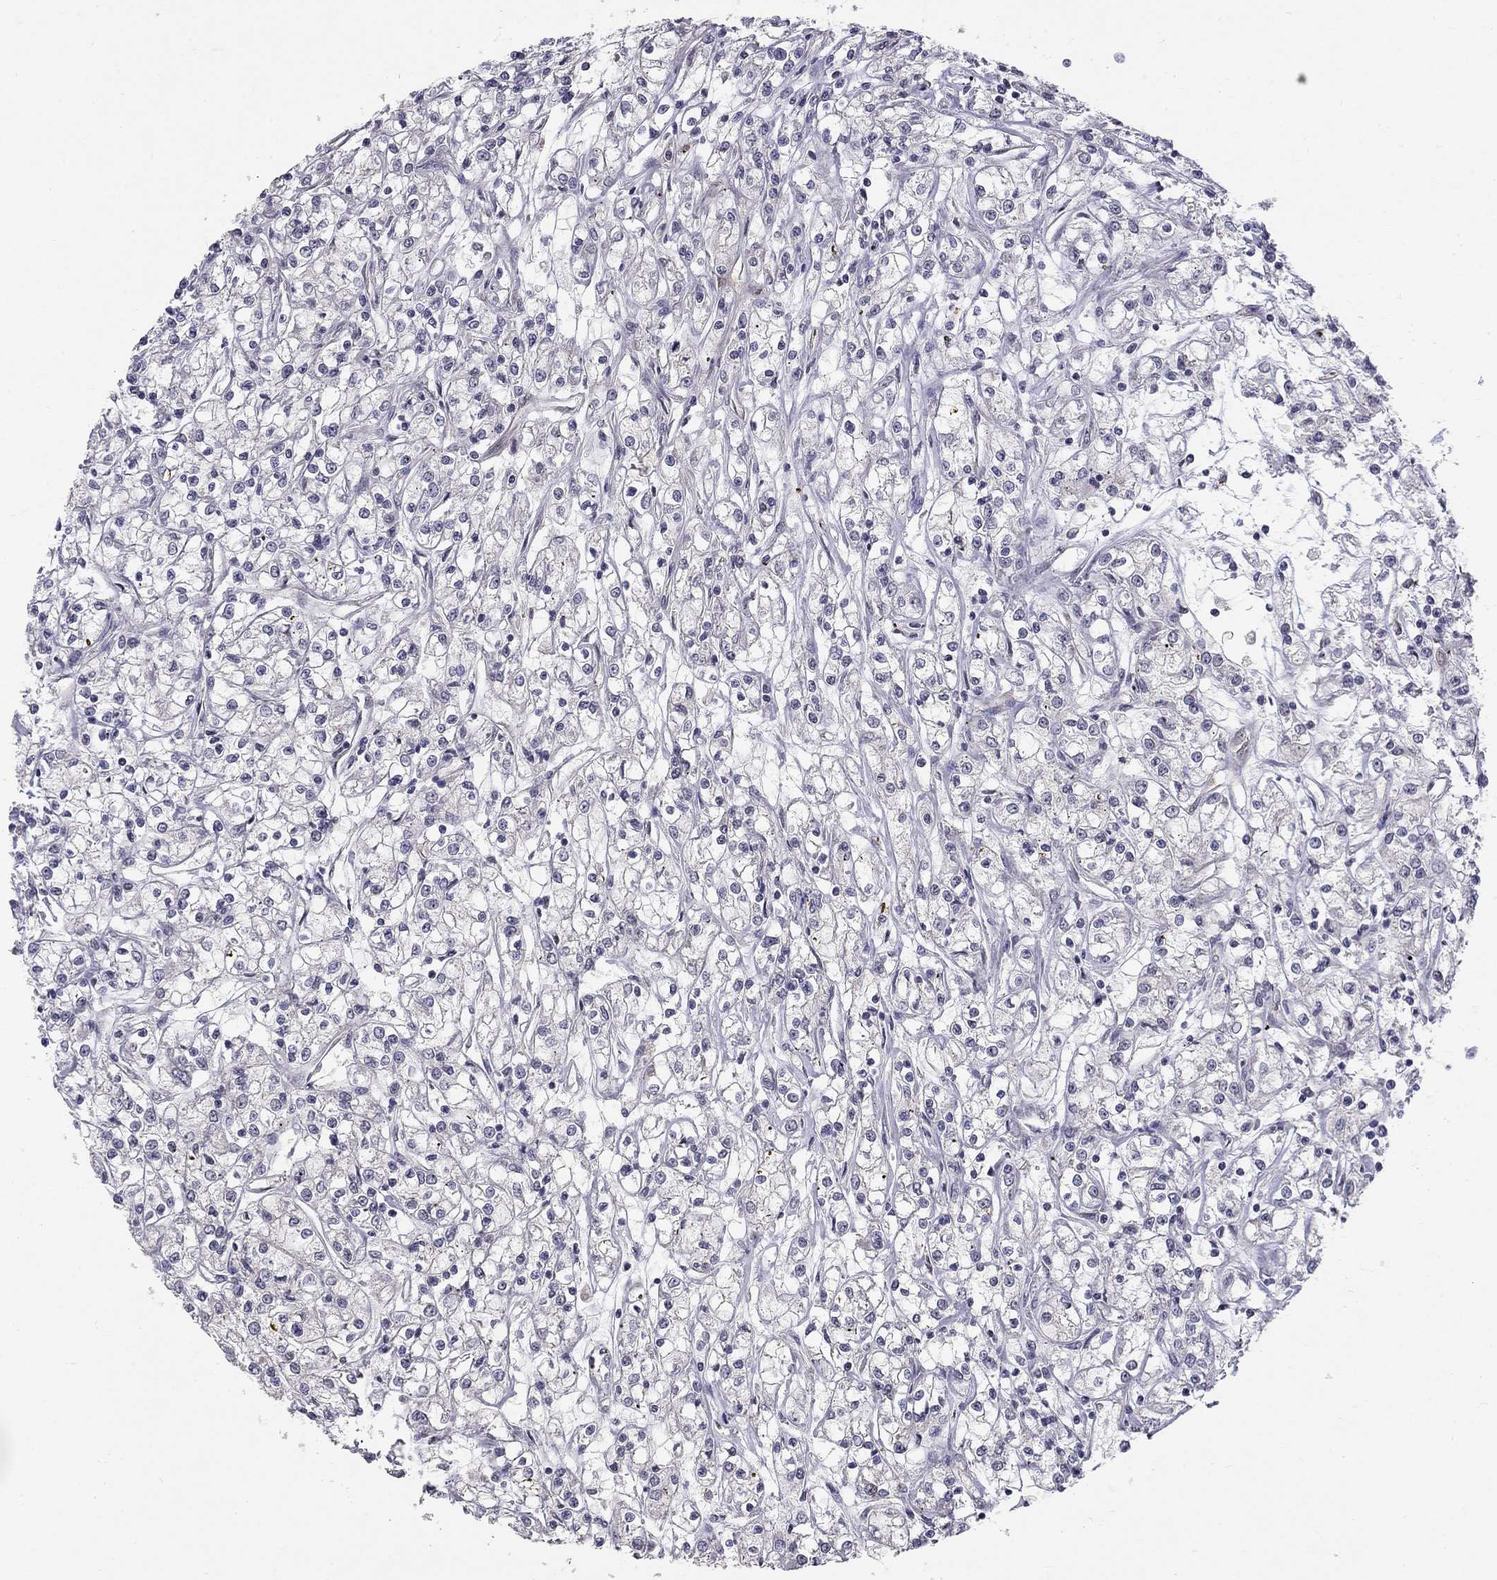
{"staining": {"intensity": "negative", "quantity": "none", "location": "none"}, "tissue": "renal cancer", "cell_type": "Tumor cells", "image_type": "cancer", "snomed": [{"axis": "morphology", "description": "Adenocarcinoma, NOS"}, {"axis": "topography", "description": "Kidney"}], "caption": "High power microscopy image of an immunohistochemistry micrograph of adenocarcinoma (renal), revealing no significant staining in tumor cells.", "gene": "STXBP6", "patient": {"sex": "female", "age": 59}}